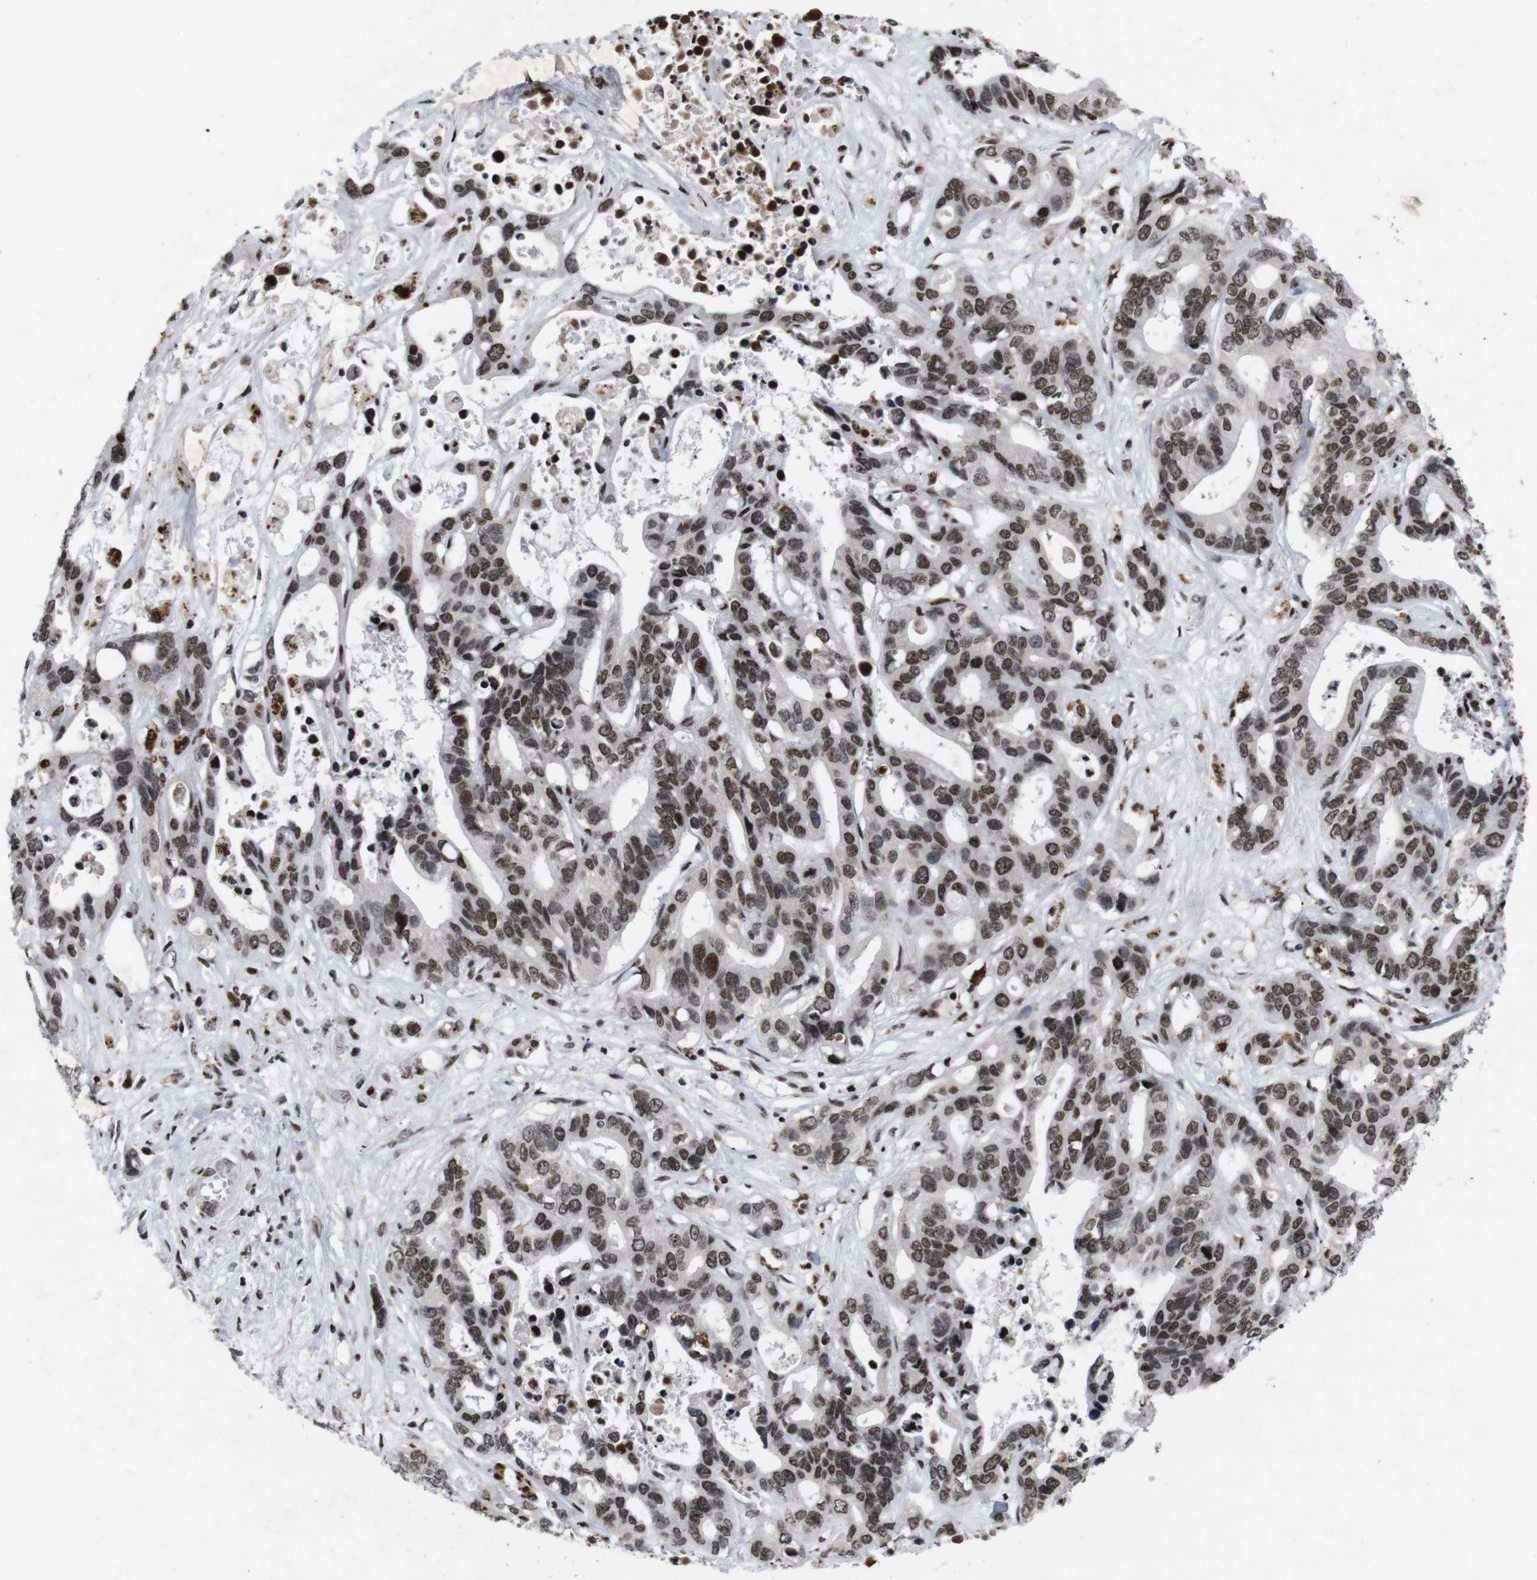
{"staining": {"intensity": "moderate", "quantity": ">75%", "location": "nuclear"}, "tissue": "liver cancer", "cell_type": "Tumor cells", "image_type": "cancer", "snomed": [{"axis": "morphology", "description": "Cholangiocarcinoma"}, {"axis": "topography", "description": "Liver"}], "caption": "High-power microscopy captured an immunohistochemistry histopathology image of liver cancer (cholangiocarcinoma), revealing moderate nuclear staining in about >75% of tumor cells.", "gene": "MAGEH1", "patient": {"sex": "female", "age": 65}}